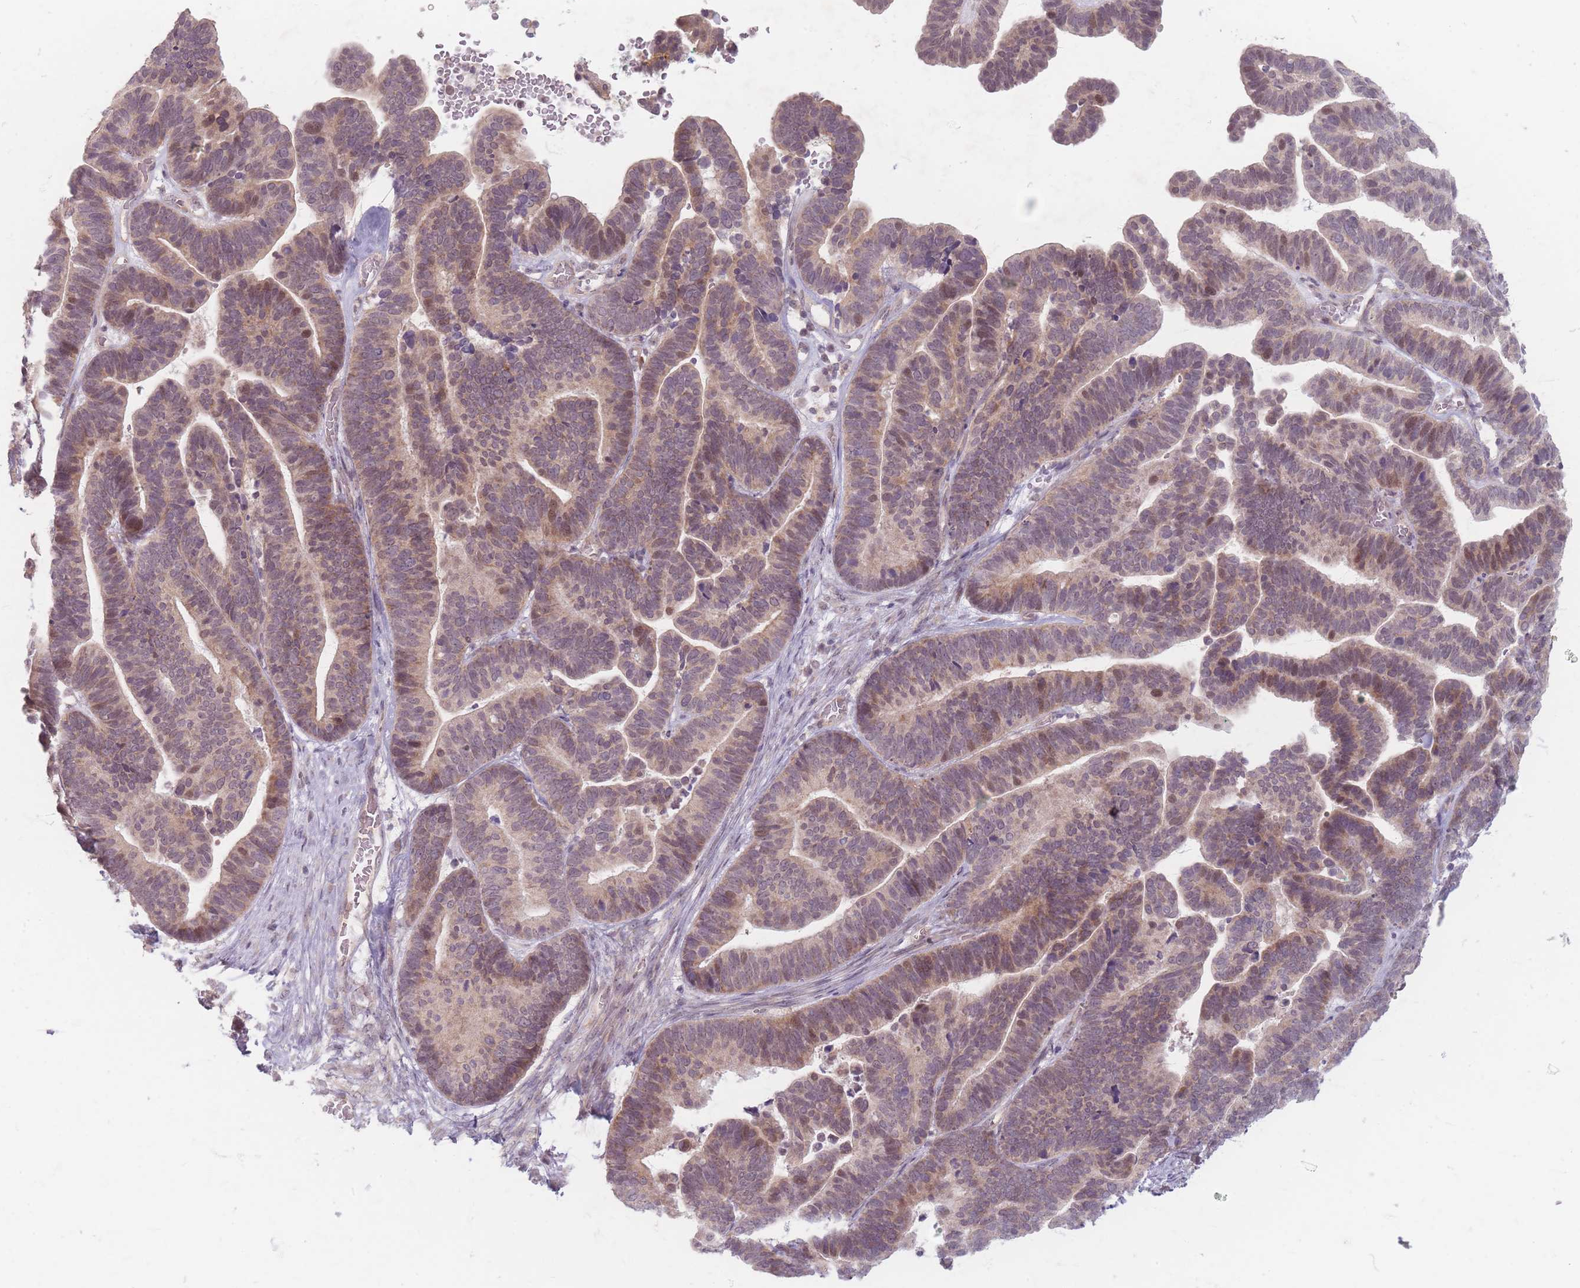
{"staining": {"intensity": "moderate", "quantity": "<25%", "location": "nuclear"}, "tissue": "ovarian cancer", "cell_type": "Tumor cells", "image_type": "cancer", "snomed": [{"axis": "morphology", "description": "Cystadenocarcinoma, serous, NOS"}, {"axis": "topography", "description": "Ovary"}], "caption": "Immunohistochemical staining of serous cystadenocarcinoma (ovarian) shows low levels of moderate nuclear staining in approximately <25% of tumor cells.", "gene": "GABRA6", "patient": {"sex": "female", "age": 56}}